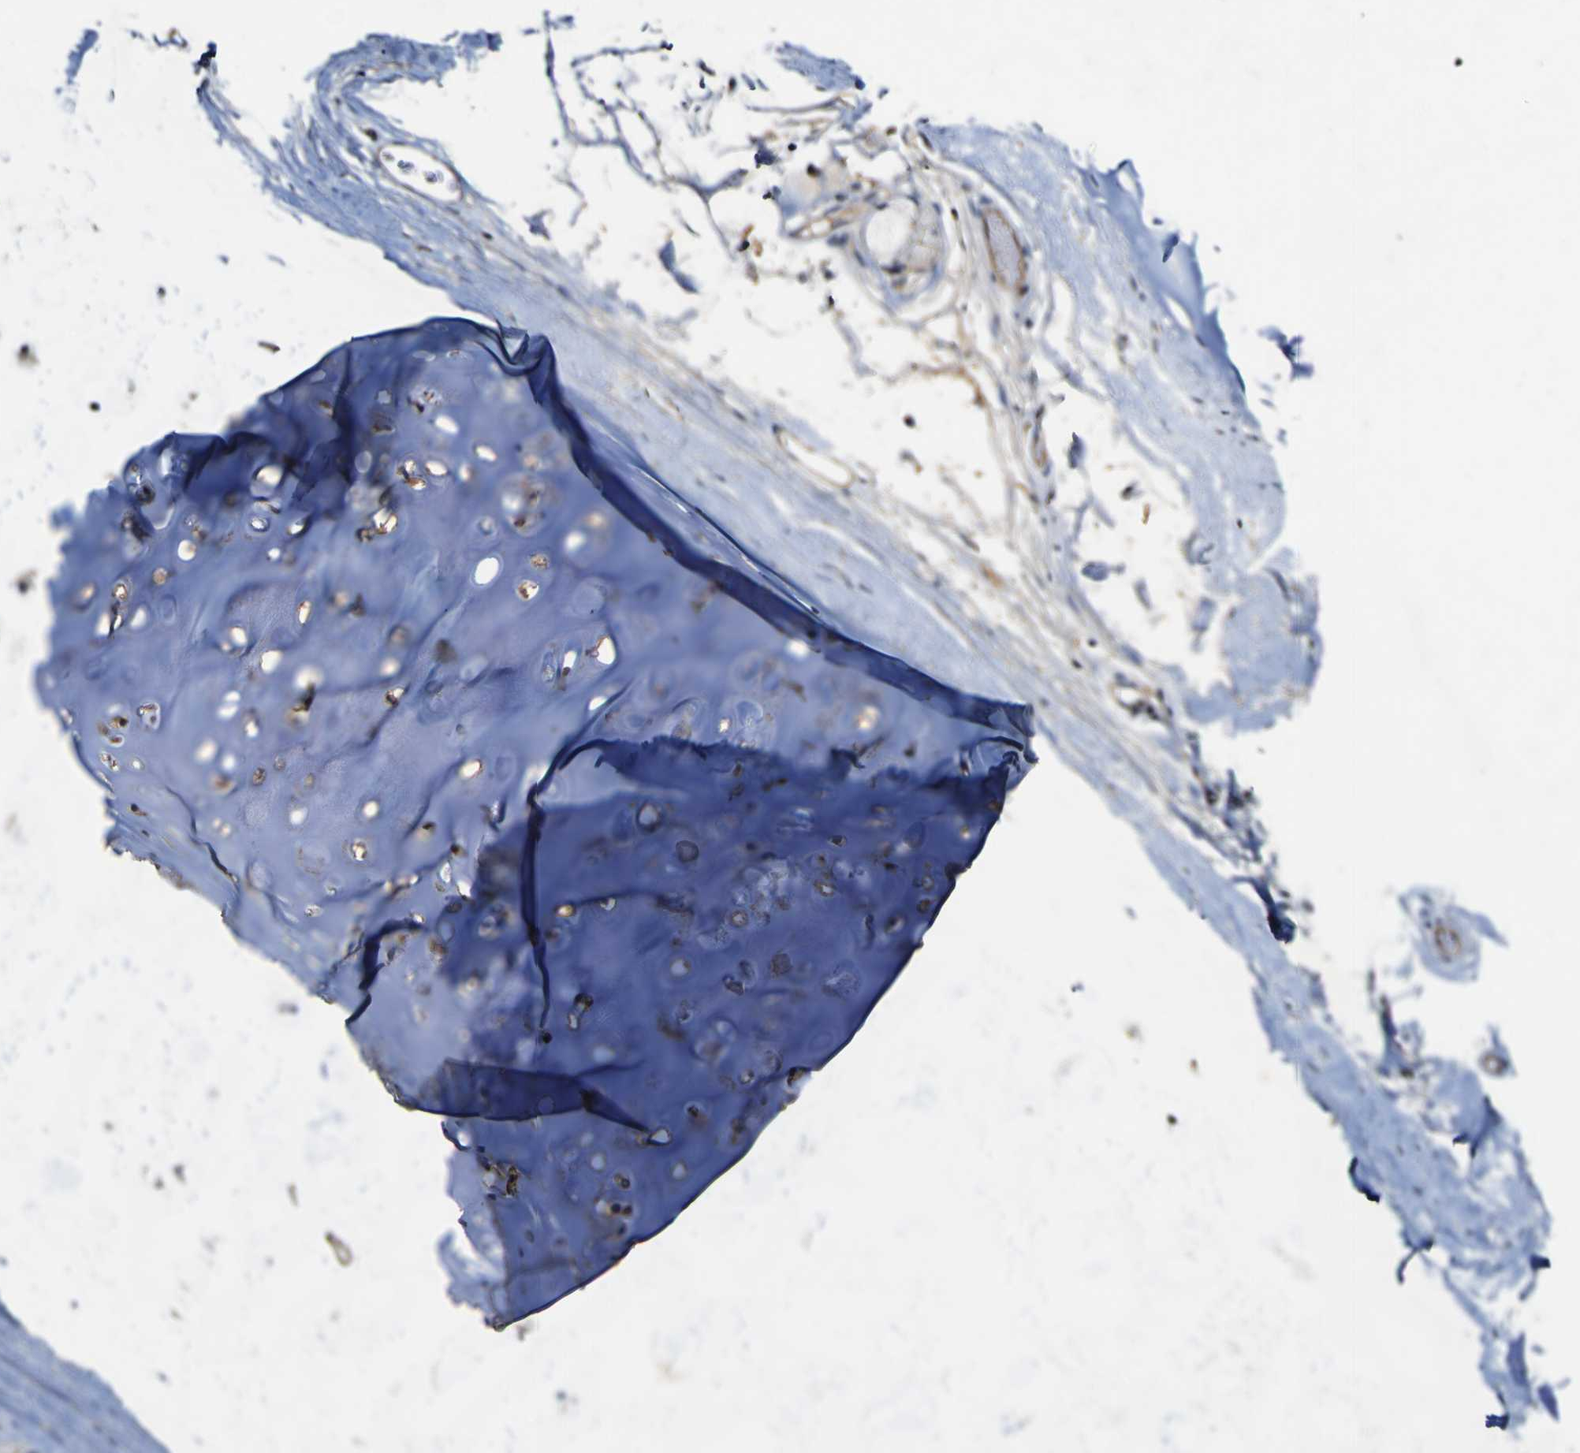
{"staining": {"intensity": "negative", "quantity": "none", "location": "none"}, "tissue": "adipose tissue", "cell_type": "Adipocytes", "image_type": "normal", "snomed": [{"axis": "morphology", "description": "Normal tissue, NOS"}, {"axis": "topography", "description": "Bronchus"}], "caption": "Image shows no protein positivity in adipocytes of normal adipose tissue. The staining was performed using DAB (3,3'-diaminobenzidine) to visualize the protein expression in brown, while the nuclei were stained in blue with hematoxylin (Magnification: 20x).", "gene": "CCL2", "patient": {"sex": "female", "age": 73}}